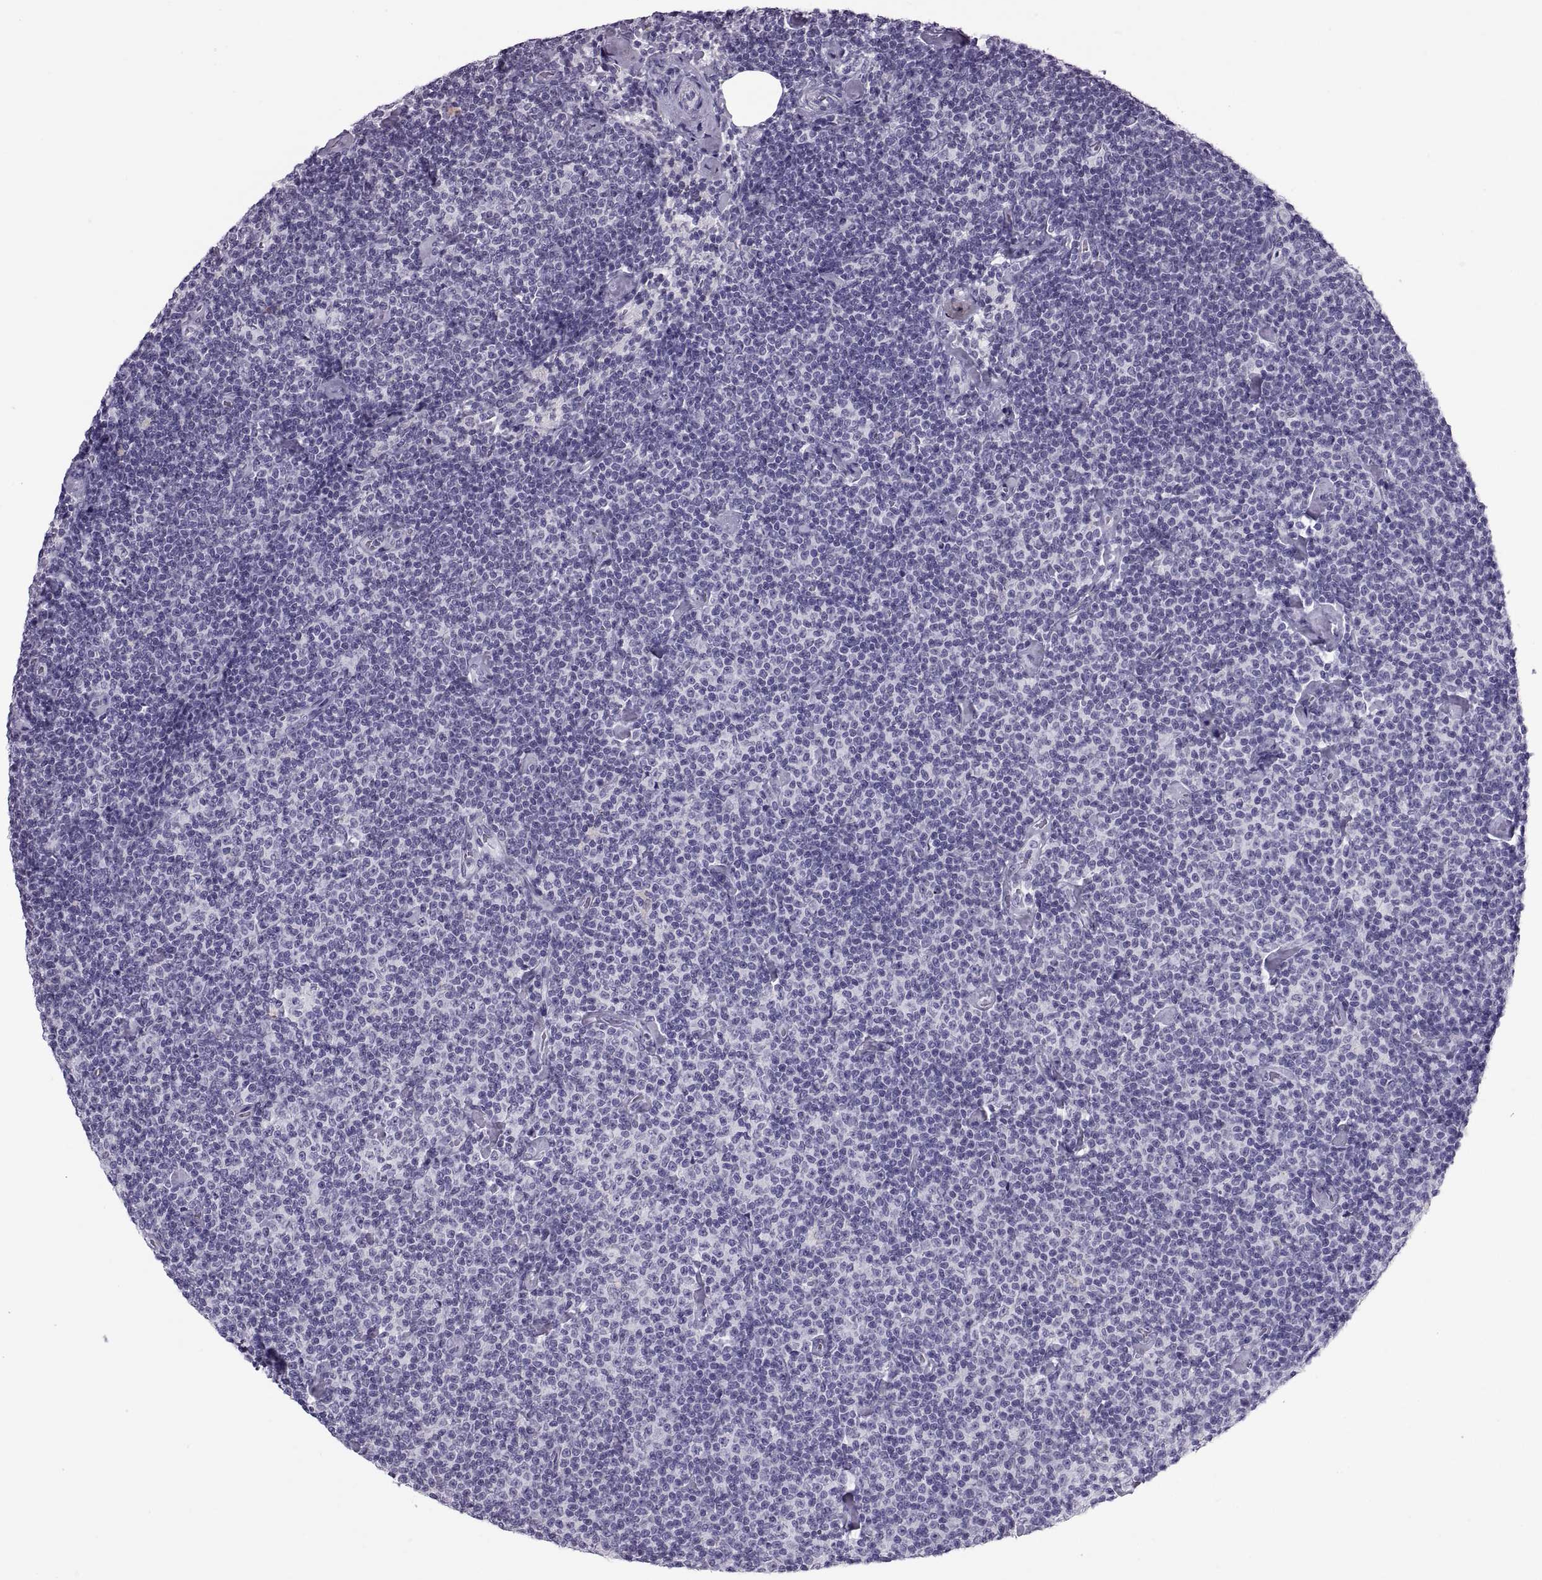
{"staining": {"intensity": "negative", "quantity": "none", "location": "none"}, "tissue": "lymphoma", "cell_type": "Tumor cells", "image_type": "cancer", "snomed": [{"axis": "morphology", "description": "Malignant lymphoma, non-Hodgkin's type, Low grade"}, {"axis": "topography", "description": "Lymph node"}], "caption": "Protein analysis of malignant lymphoma, non-Hodgkin's type (low-grade) shows no significant expression in tumor cells.", "gene": "QRICH2", "patient": {"sex": "male", "age": 81}}